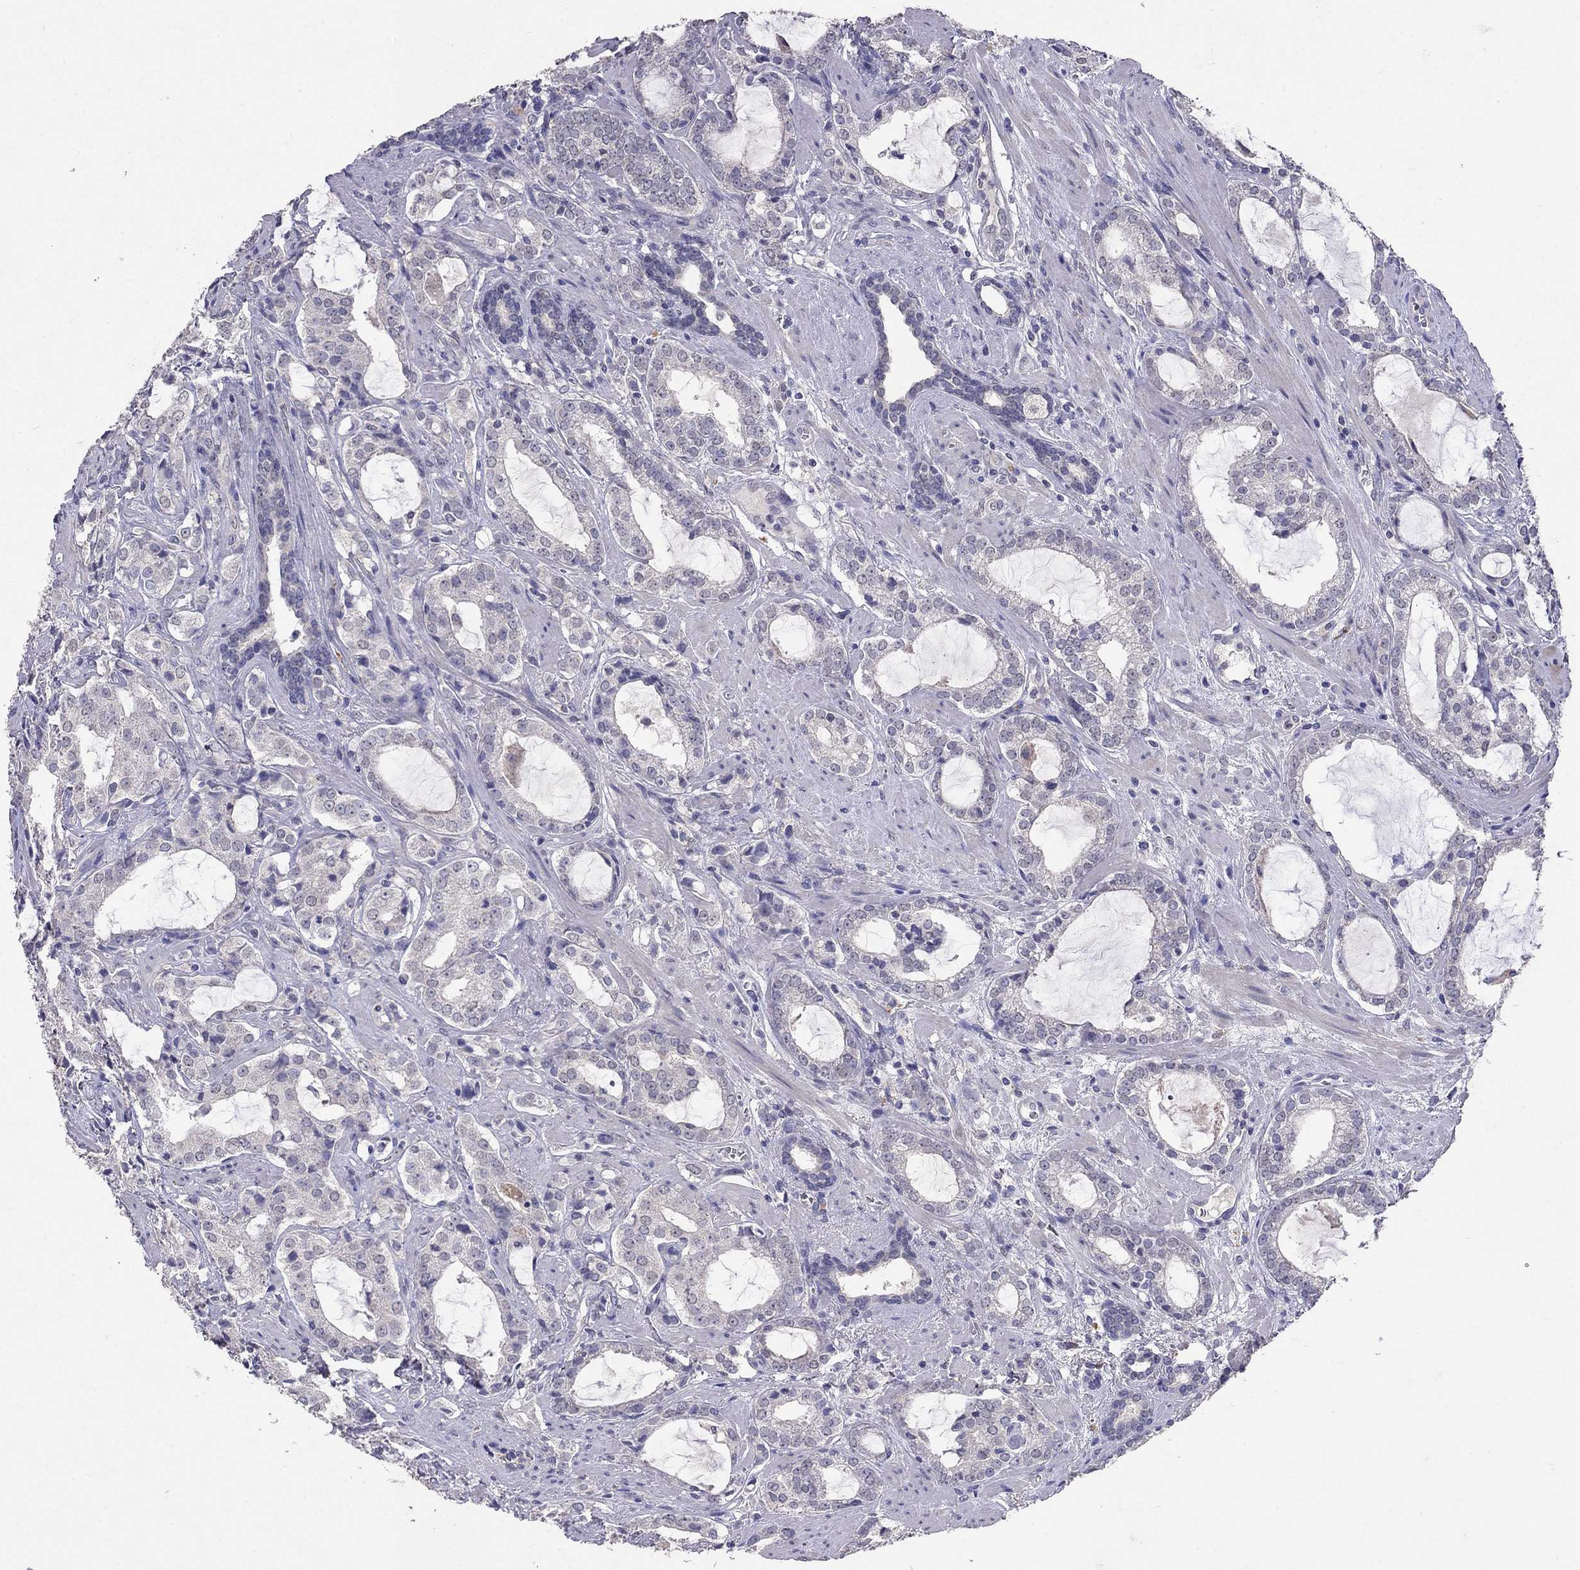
{"staining": {"intensity": "negative", "quantity": "none", "location": "none"}, "tissue": "prostate cancer", "cell_type": "Tumor cells", "image_type": "cancer", "snomed": [{"axis": "morphology", "description": "Adenocarcinoma, NOS"}, {"axis": "topography", "description": "Prostate"}], "caption": "A high-resolution histopathology image shows IHC staining of prostate cancer (adenocarcinoma), which reveals no significant positivity in tumor cells.", "gene": "FST", "patient": {"sex": "male", "age": 66}}